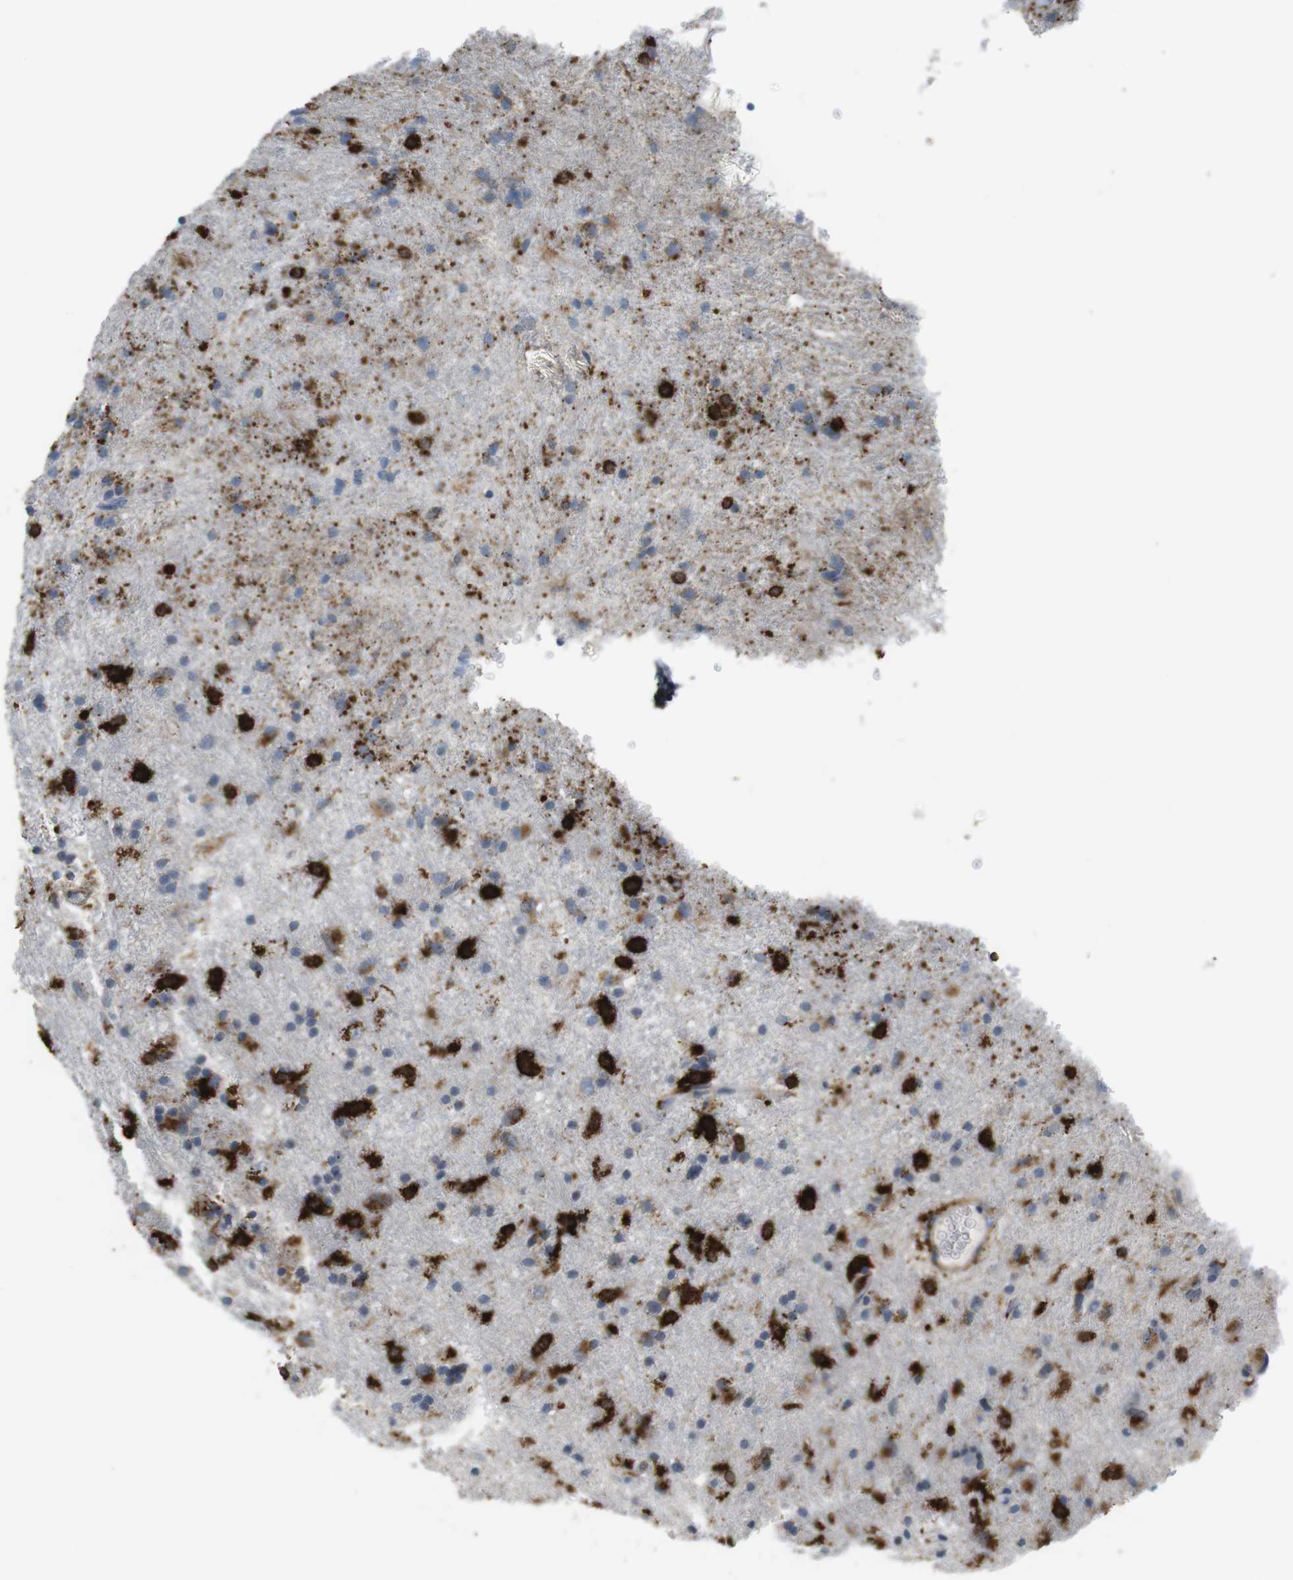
{"staining": {"intensity": "strong", "quantity": ">75%", "location": "cytoplasmic/membranous"}, "tissue": "glioma", "cell_type": "Tumor cells", "image_type": "cancer", "snomed": [{"axis": "morphology", "description": "Glioma, malignant, Low grade"}, {"axis": "topography", "description": "Brain"}], "caption": "IHC (DAB) staining of low-grade glioma (malignant) reveals strong cytoplasmic/membranous protein staining in approximately >75% of tumor cells.", "gene": "HLA-DRA", "patient": {"sex": "male", "age": 77}}